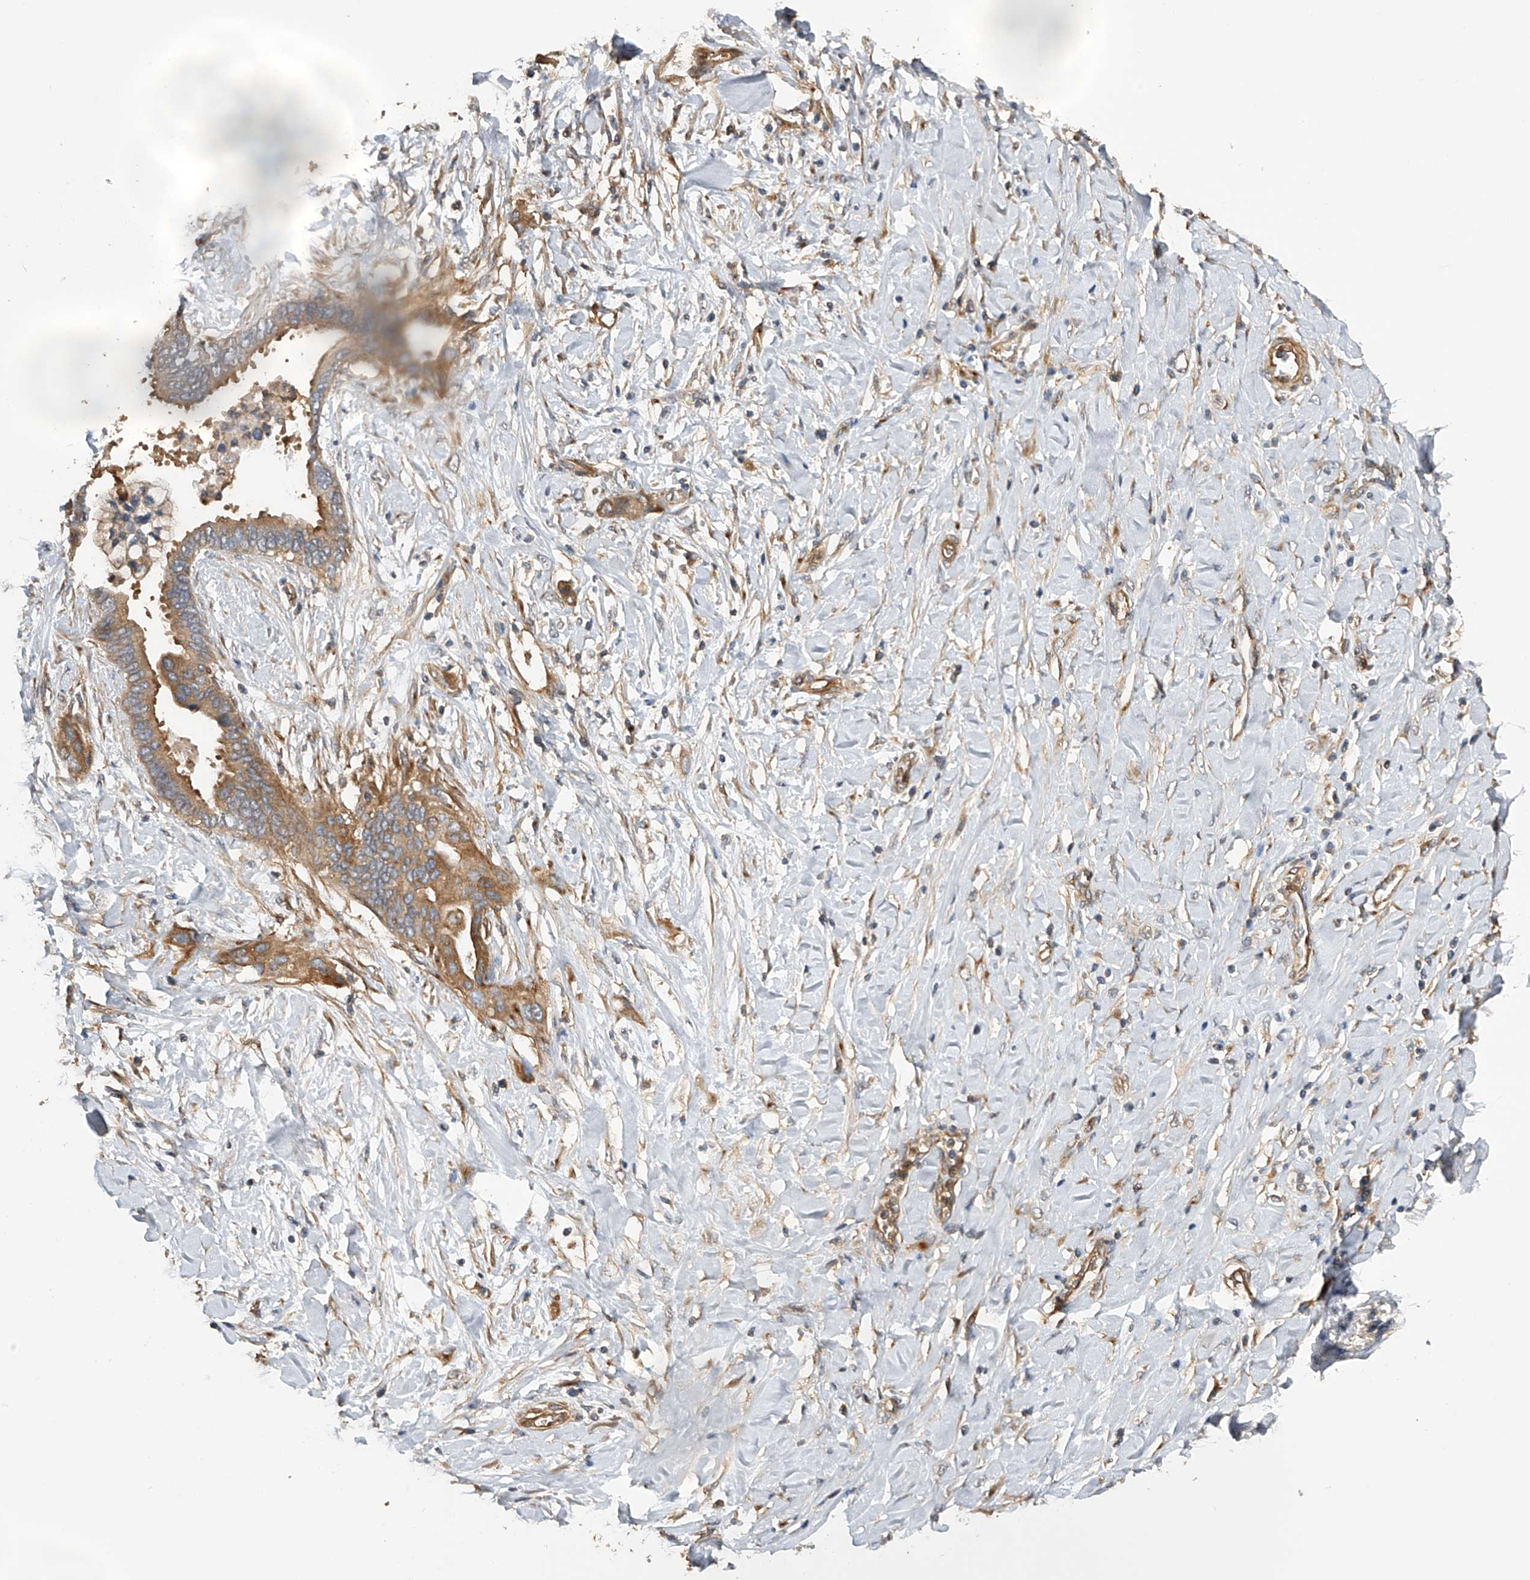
{"staining": {"intensity": "moderate", "quantity": "25%-75%", "location": "cytoplasmic/membranous"}, "tissue": "pancreatic cancer", "cell_type": "Tumor cells", "image_type": "cancer", "snomed": [{"axis": "morphology", "description": "Normal tissue, NOS"}, {"axis": "morphology", "description": "Adenocarcinoma, NOS"}, {"axis": "topography", "description": "Pancreas"}, {"axis": "topography", "description": "Peripheral nerve tissue"}], "caption": "DAB immunohistochemical staining of pancreatic adenocarcinoma displays moderate cytoplasmic/membranous protein positivity in approximately 25%-75% of tumor cells.", "gene": "PTPRA", "patient": {"sex": "male", "age": 59}}